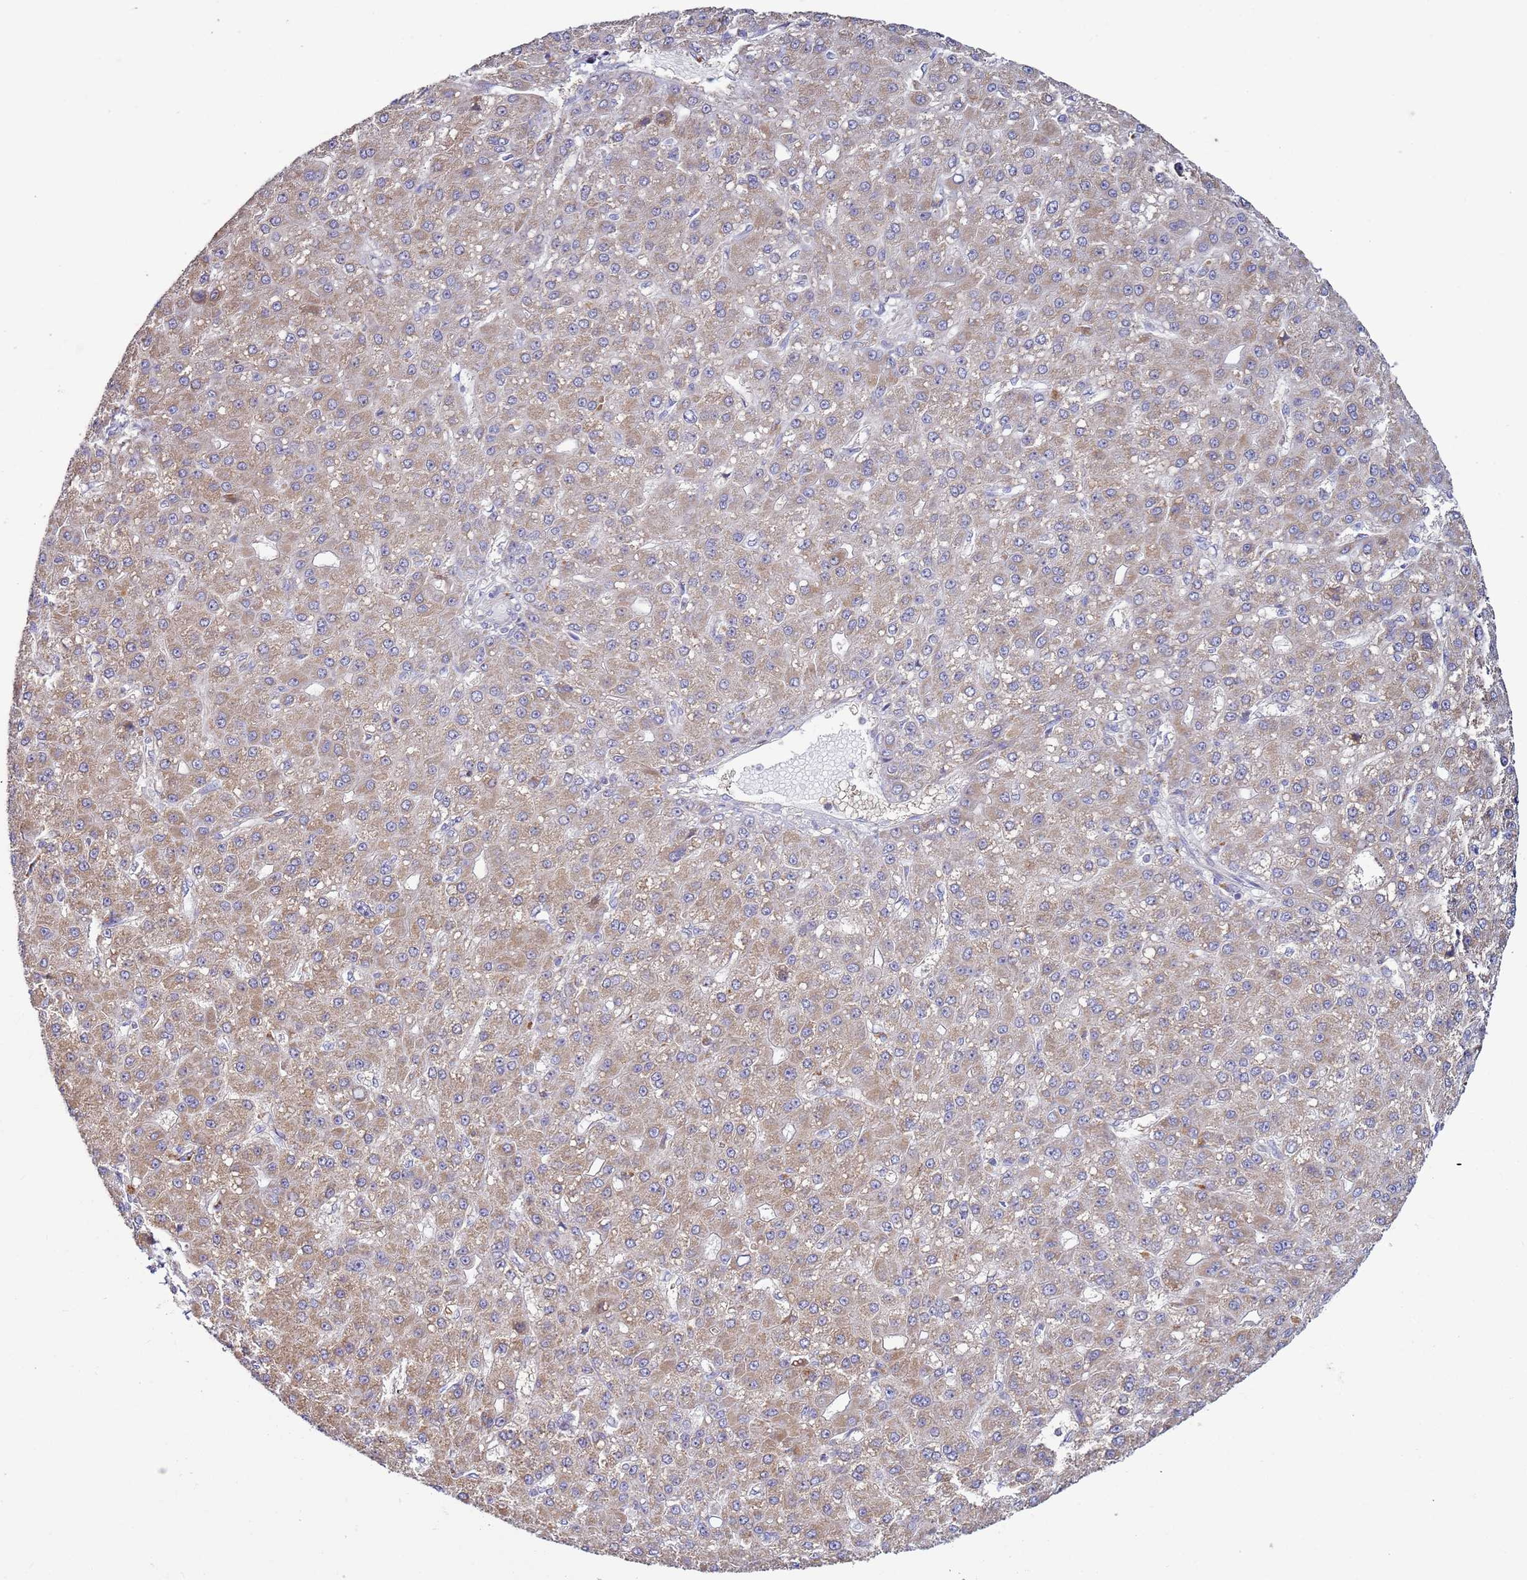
{"staining": {"intensity": "weak", "quantity": ">75%", "location": "cytoplasmic/membranous"}, "tissue": "liver cancer", "cell_type": "Tumor cells", "image_type": "cancer", "snomed": [{"axis": "morphology", "description": "Carcinoma, Hepatocellular, NOS"}, {"axis": "topography", "description": "Liver"}], "caption": "This is a histology image of IHC staining of liver cancer, which shows weak staining in the cytoplasmic/membranous of tumor cells.", "gene": "DIP2B", "patient": {"sex": "male", "age": 67}}